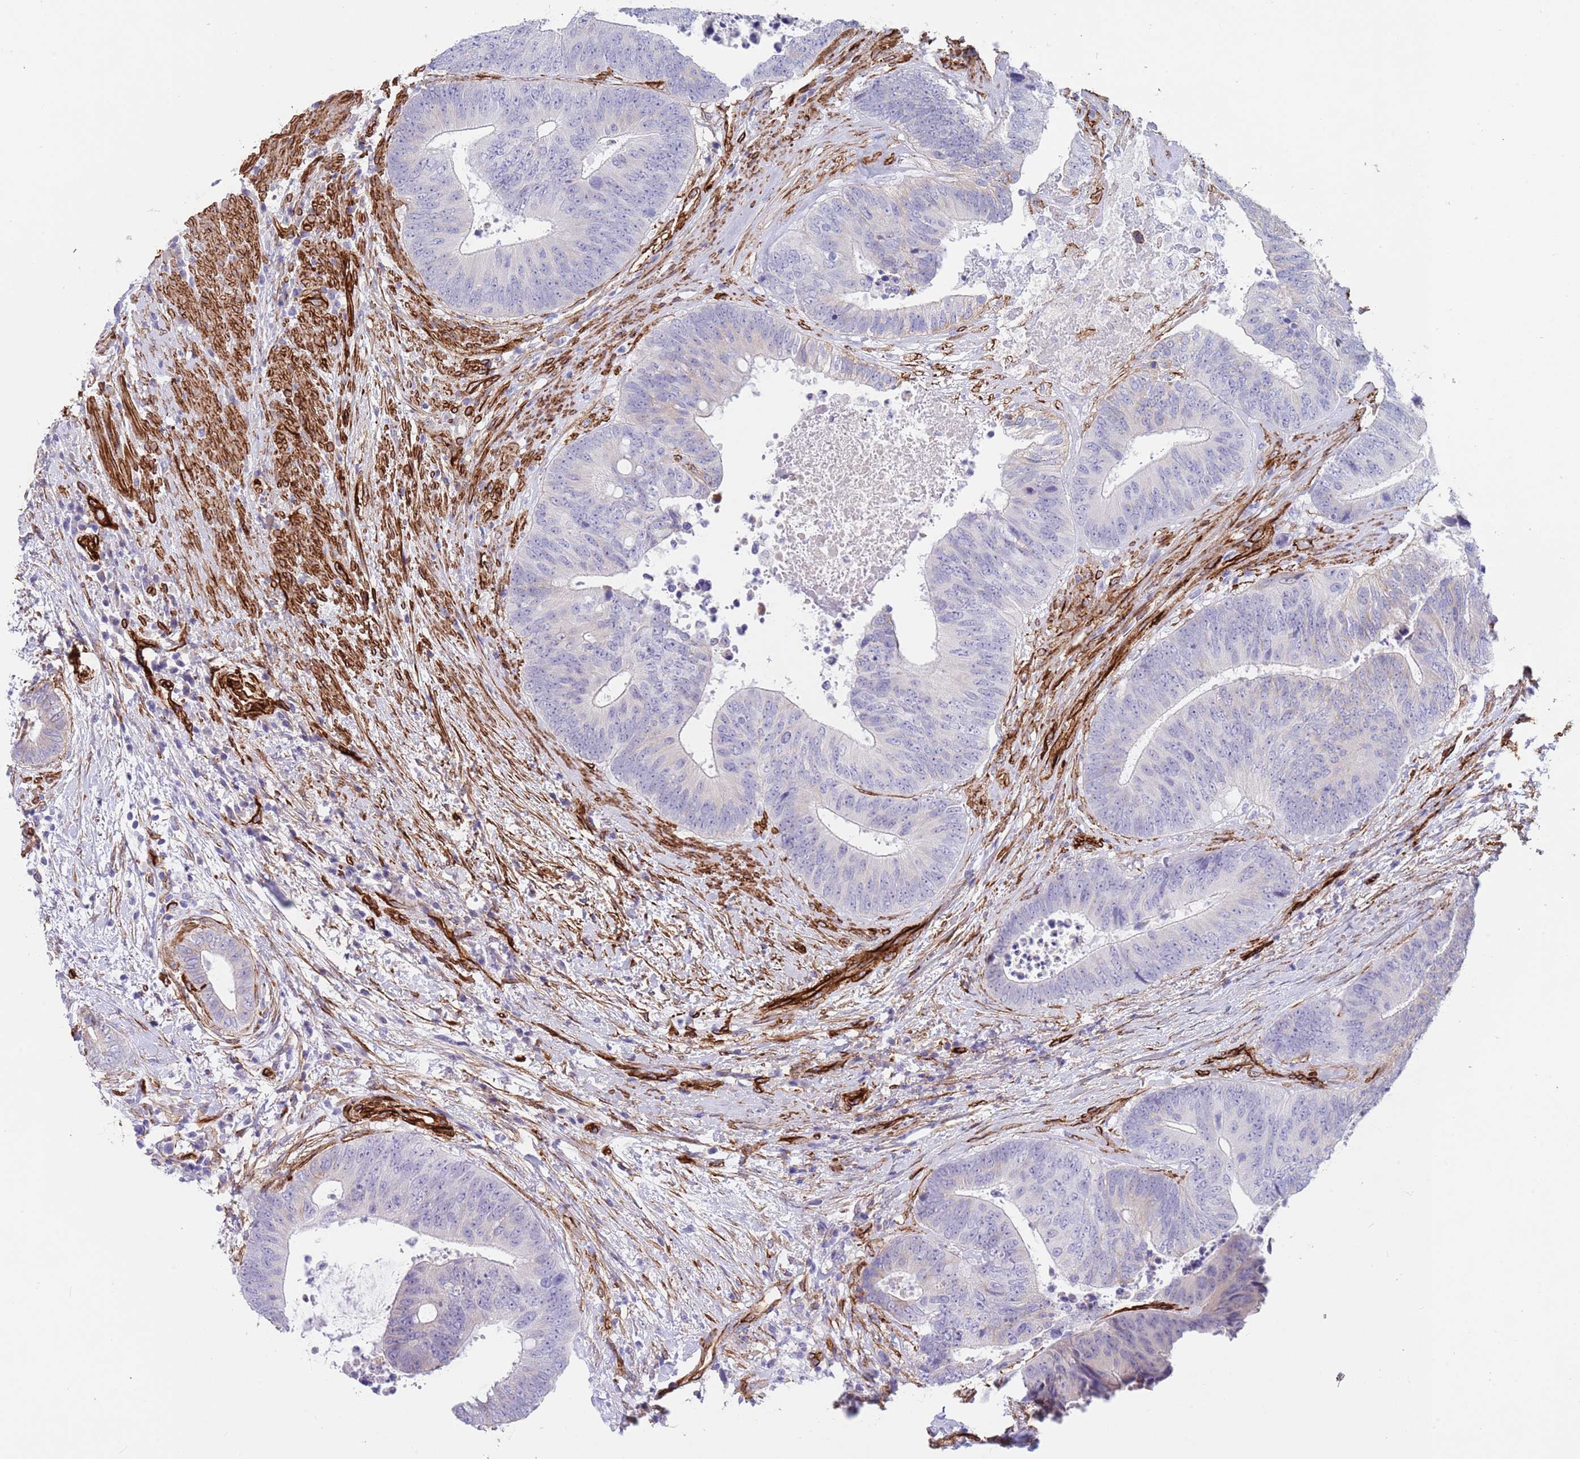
{"staining": {"intensity": "negative", "quantity": "none", "location": "none"}, "tissue": "colorectal cancer", "cell_type": "Tumor cells", "image_type": "cancer", "snomed": [{"axis": "morphology", "description": "Adenocarcinoma, NOS"}, {"axis": "topography", "description": "Rectum"}], "caption": "Immunohistochemistry micrograph of neoplastic tissue: human adenocarcinoma (colorectal) stained with DAB reveals no significant protein expression in tumor cells.", "gene": "CAV2", "patient": {"sex": "male", "age": 72}}